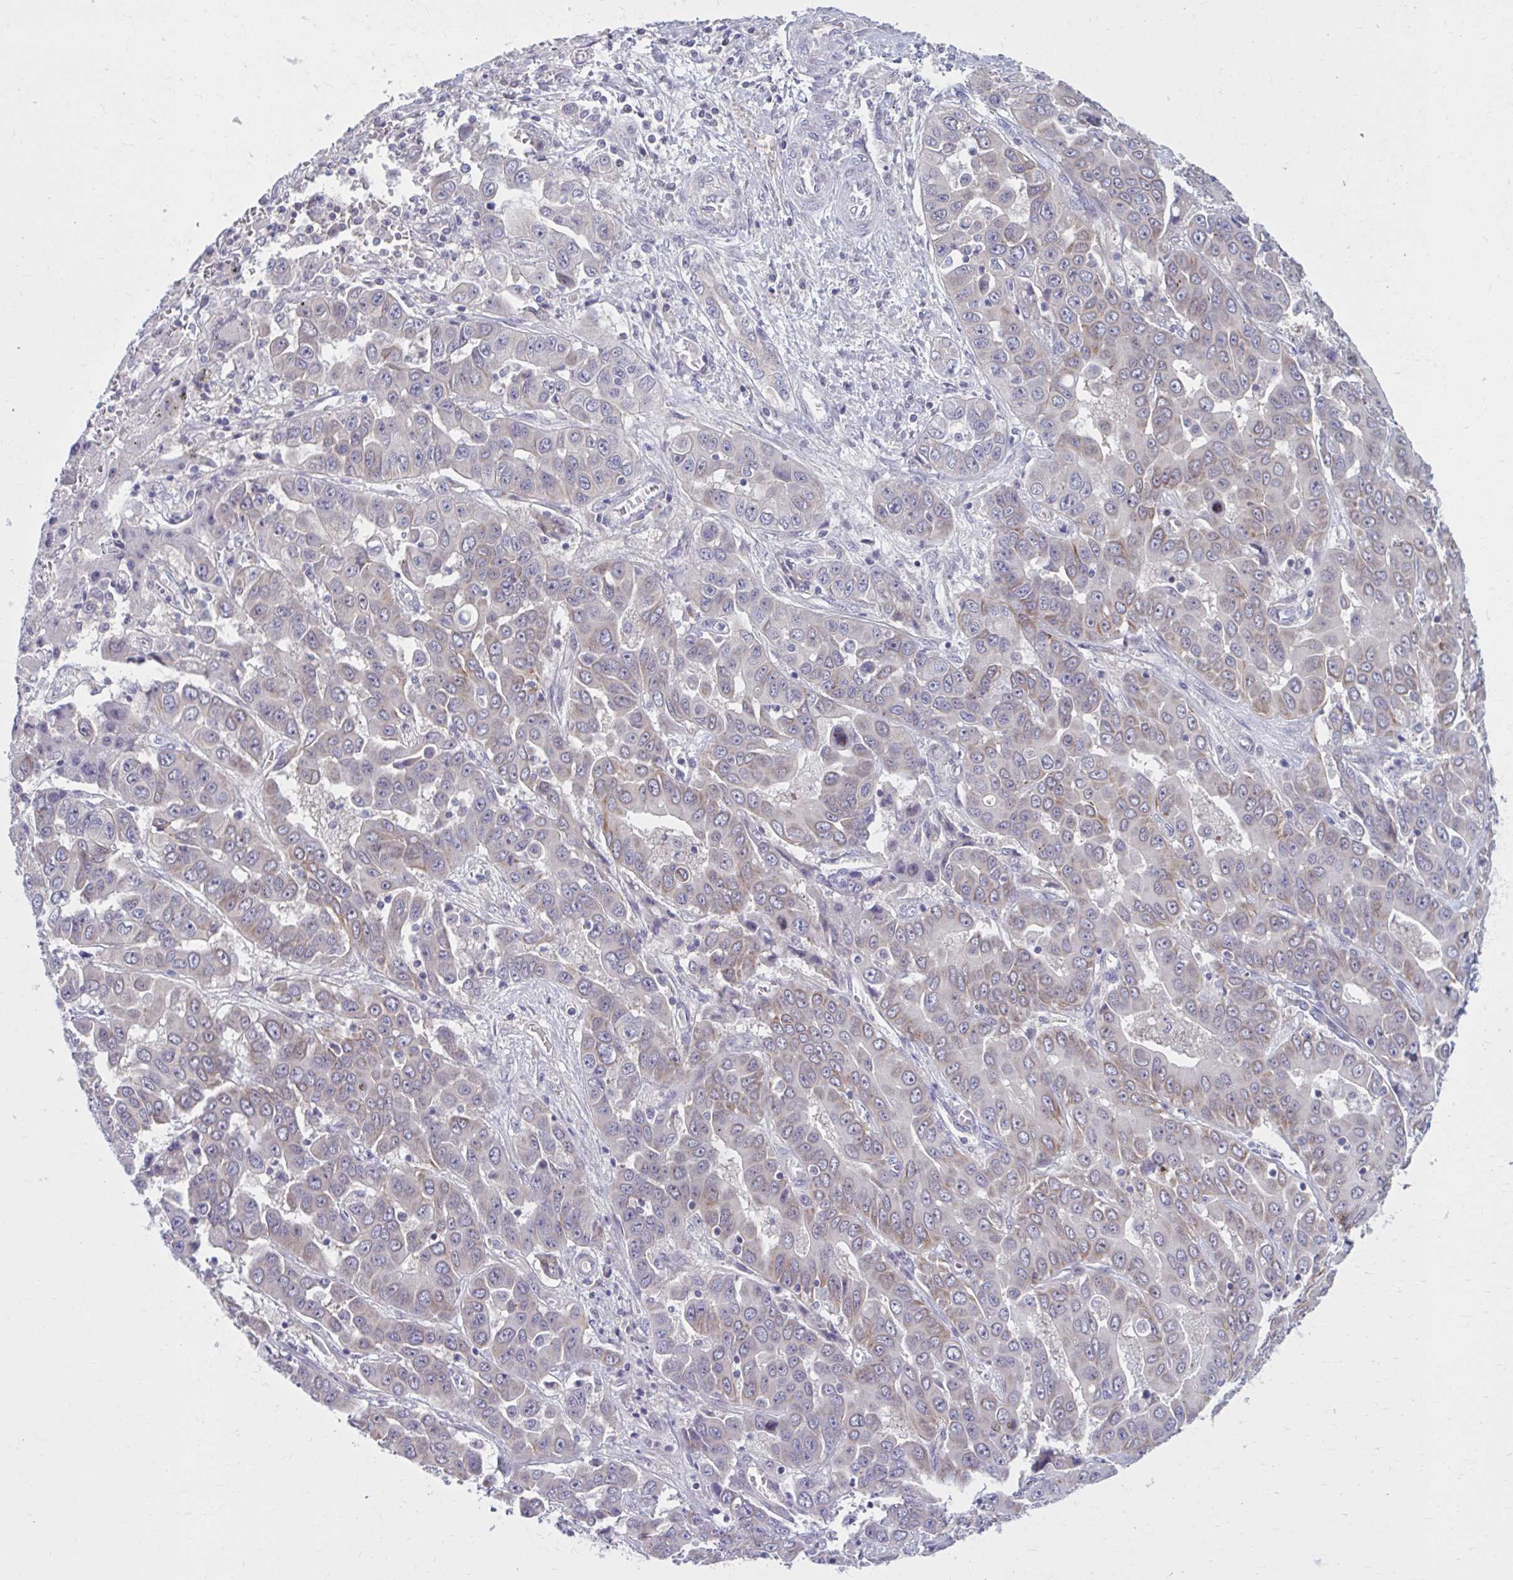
{"staining": {"intensity": "weak", "quantity": "25%-75%", "location": "cytoplasmic/membranous"}, "tissue": "liver cancer", "cell_type": "Tumor cells", "image_type": "cancer", "snomed": [{"axis": "morphology", "description": "Cholangiocarcinoma"}, {"axis": "topography", "description": "Liver"}], "caption": "Immunohistochemical staining of liver cholangiocarcinoma demonstrates weak cytoplasmic/membranous protein positivity in approximately 25%-75% of tumor cells.", "gene": "CHST3", "patient": {"sex": "female", "age": 52}}